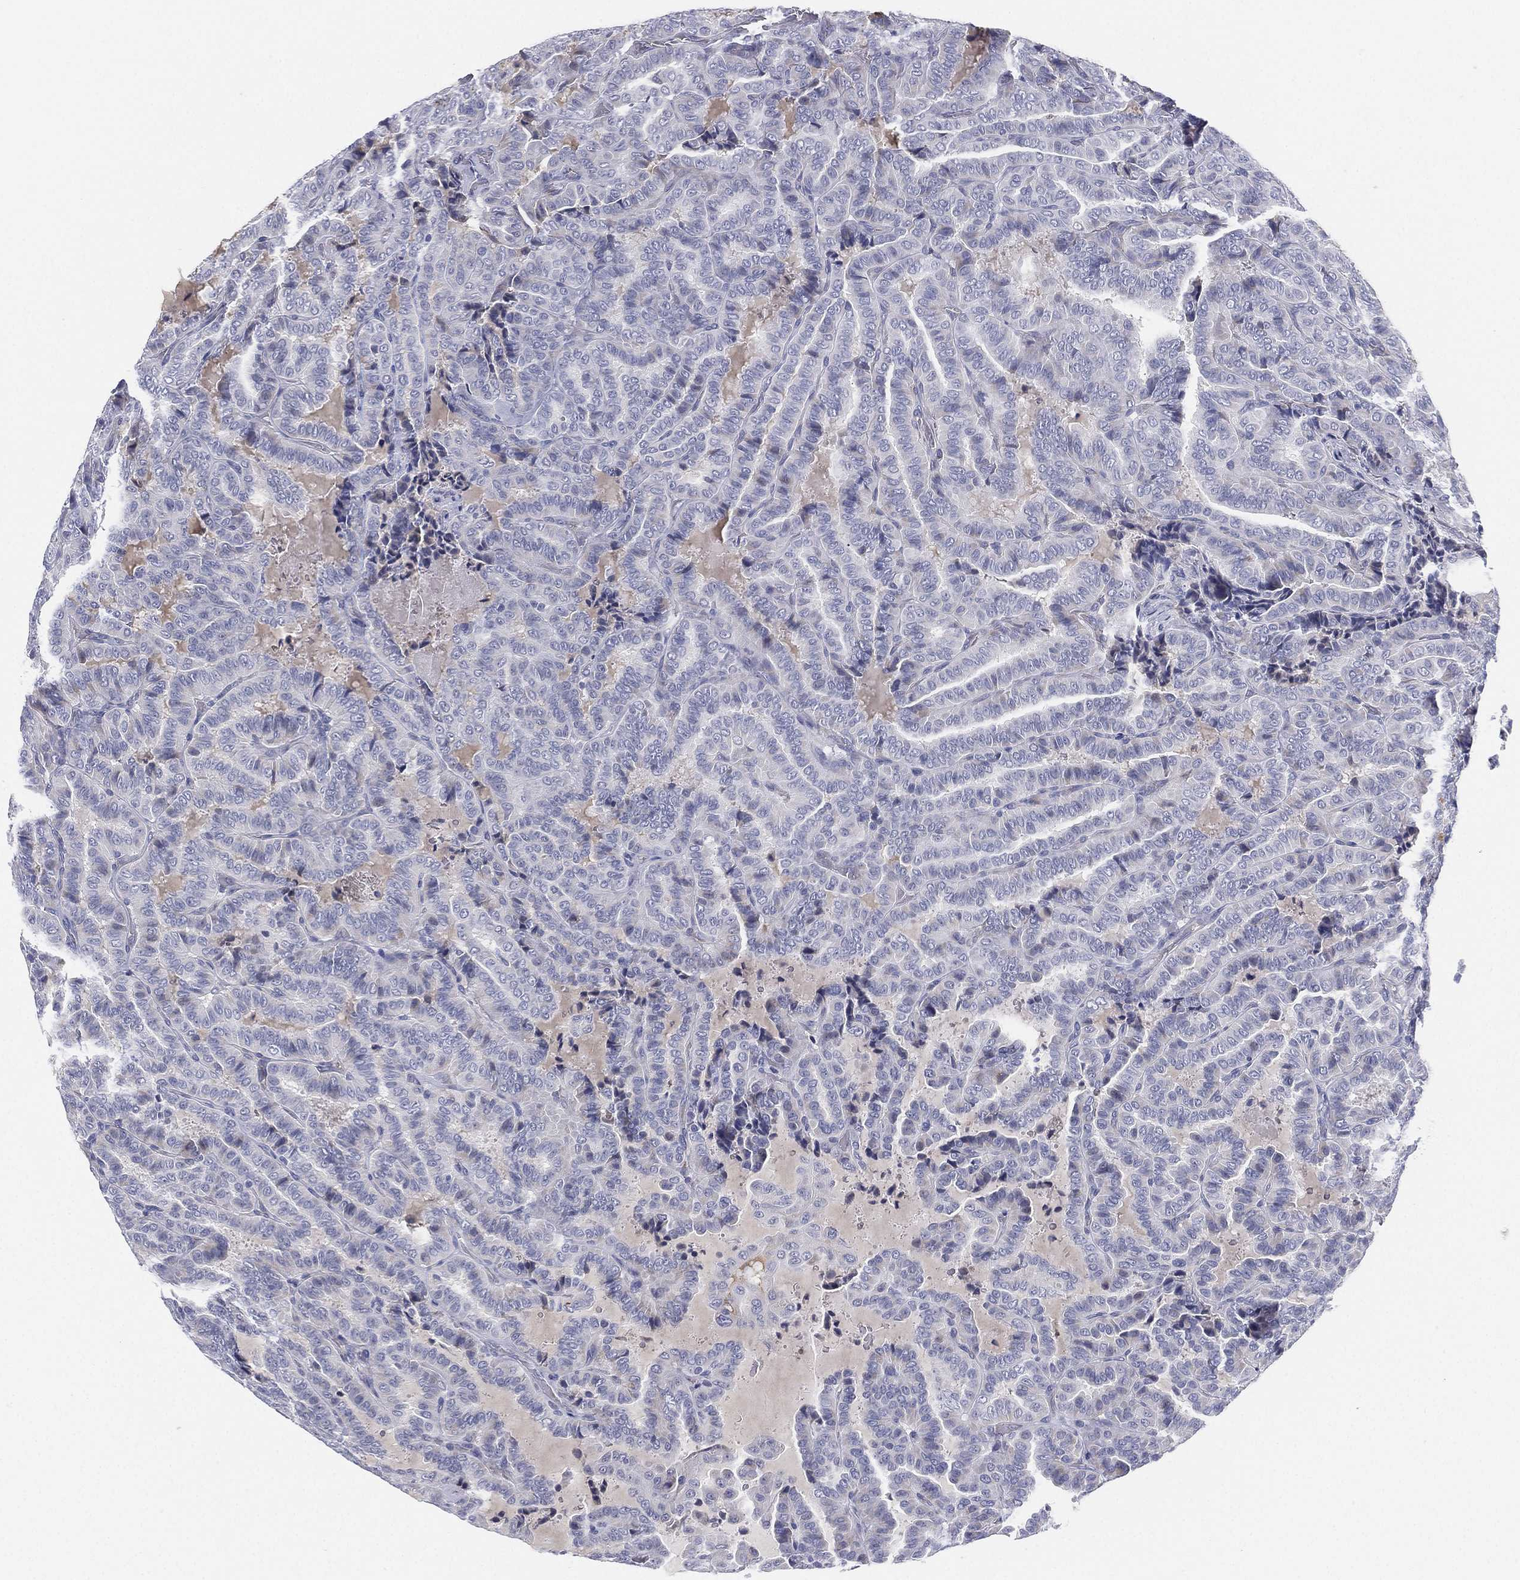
{"staining": {"intensity": "negative", "quantity": "none", "location": "none"}, "tissue": "thyroid cancer", "cell_type": "Tumor cells", "image_type": "cancer", "snomed": [{"axis": "morphology", "description": "Papillary adenocarcinoma, NOS"}, {"axis": "topography", "description": "Thyroid gland"}], "caption": "This is a micrograph of IHC staining of thyroid cancer (papillary adenocarcinoma), which shows no staining in tumor cells.", "gene": "MLF1", "patient": {"sex": "female", "age": 39}}